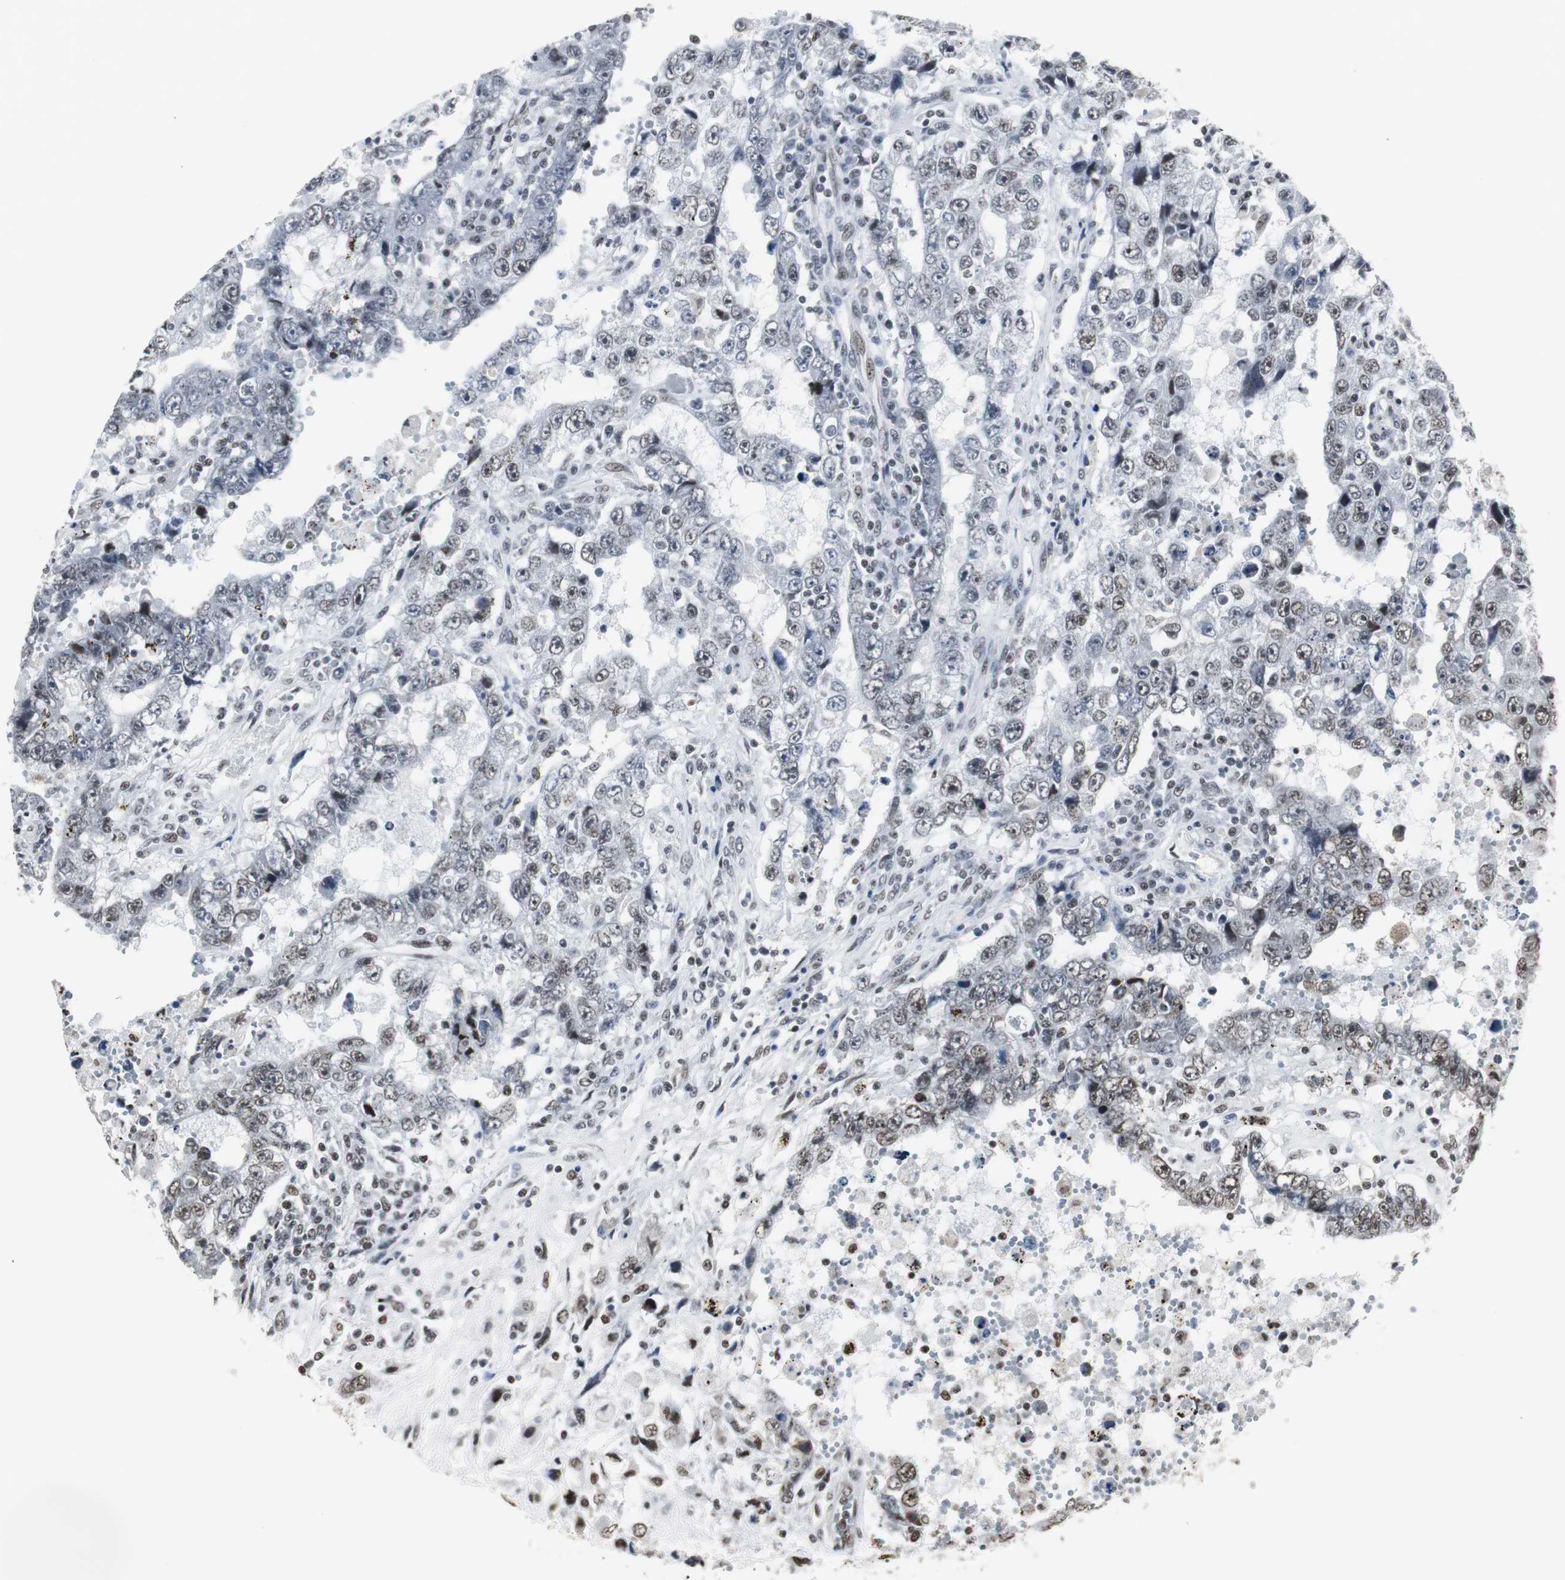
{"staining": {"intensity": "moderate", "quantity": "25%-75%", "location": "nuclear"}, "tissue": "testis cancer", "cell_type": "Tumor cells", "image_type": "cancer", "snomed": [{"axis": "morphology", "description": "Carcinoma, Embryonal, NOS"}, {"axis": "topography", "description": "Testis"}], "caption": "Immunohistochemistry (DAB (3,3'-diaminobenzidine)) staining of testis cancer exhibits moderate nuclear protein staining in about 25%-75% of tumor cells.", "gene": "PARN", "patient": {"sex": "male", "age": 26}}